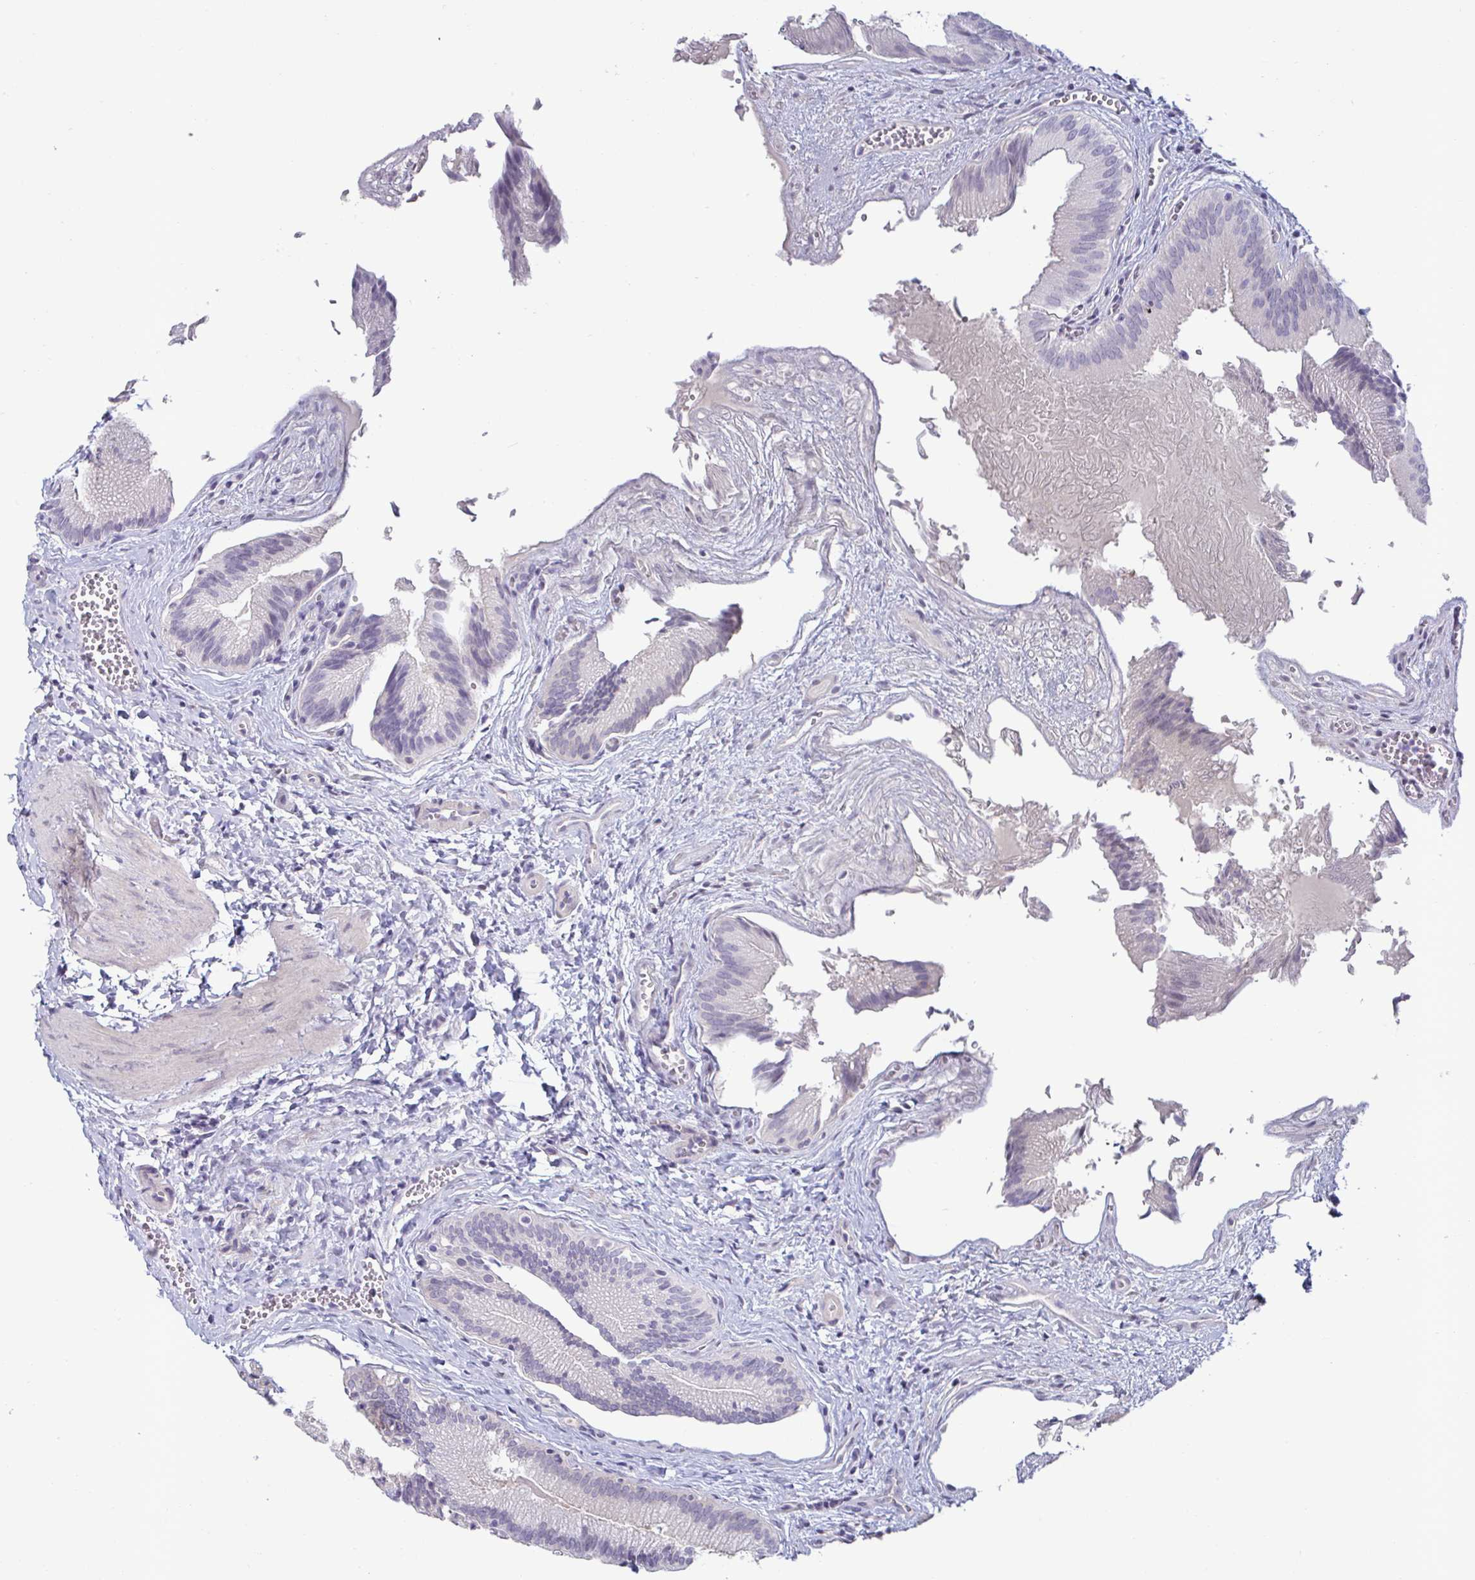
{"staining": {"intensity": "negative", "quantity": "none", "location": "none"}, "tissue": "gallbladder", "cell_type": "Glandular cells", "image_type": "normal", "snomed": [{"axis": "morphology", "description": "Normal tissue, NOS"}, {"axis": "topography", "description": "Gallbladder"}], "caption": "The immunohistochemistry (IHC) image has no significant staining in glandular cells of gallbladder.", "gene": "GSTM1", "patient": {"sex": "male", "age": 17}}